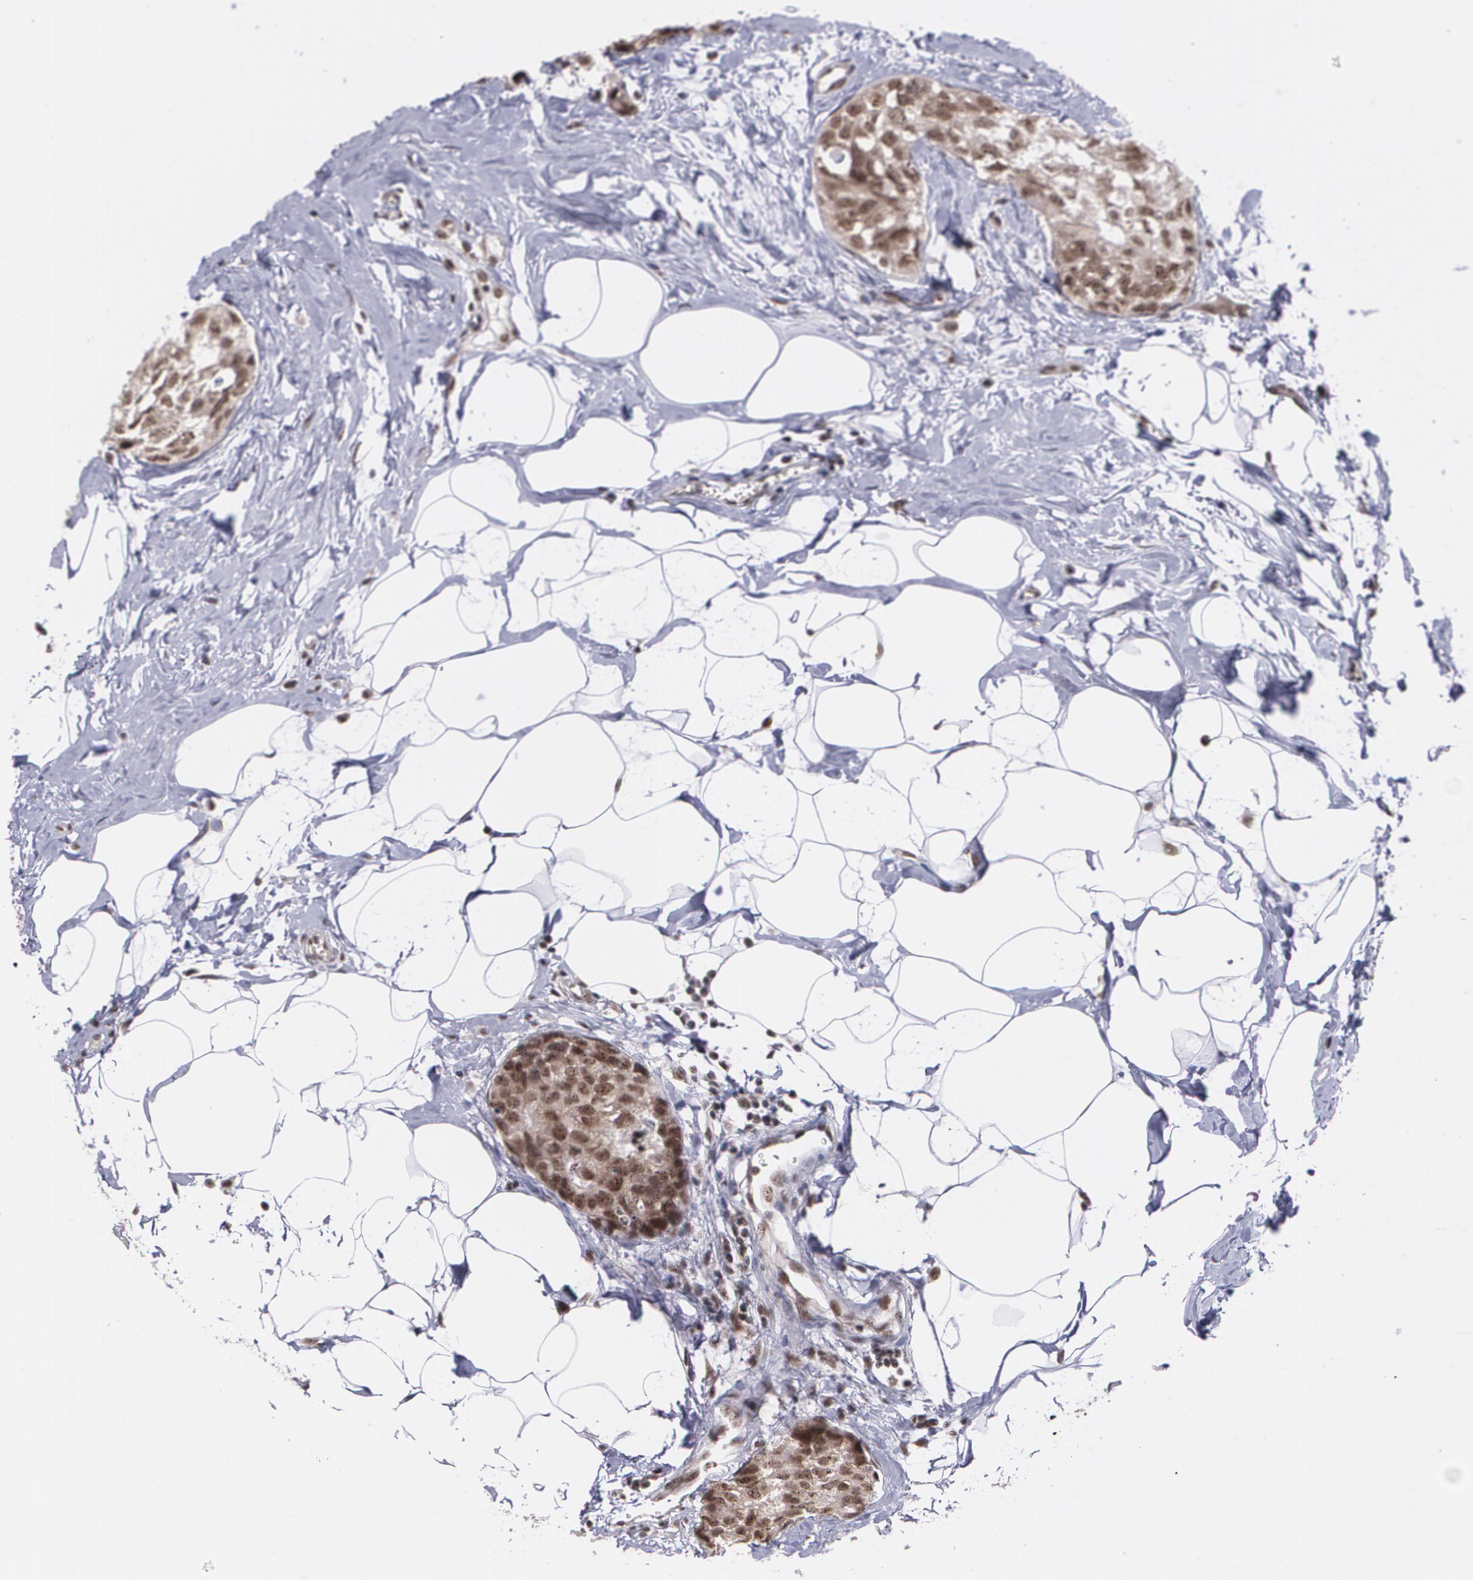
{"staining": {"intensity": "strong", "quantity": ">75%", "location": "cytoplasmic/membranous,nuclear"}, "tissue": "breast cancer", "cell_type": "Tumor cells", "image_type": "cancer", "snomed": [{"axis": "morphology", "description": "Normal tissue, NOS"}, {"axis": "morphology", "description": "Duct carcinoma"}, {"axis": "topography", "description": "Breast"}], "caption": "Breast invasive ductal carcinoma was stained to show a protein in brown. There is high levels of strong cytoplasmic/membranous and nuclear expression in approximately >75% of tumor cells. The staining was performed using DAB, with brown indicating positive protein expression. Nuclei are stained blue with hematoxylin.", "gene": "C6orf15", "patient": {"sex": "female", "age": 50}}